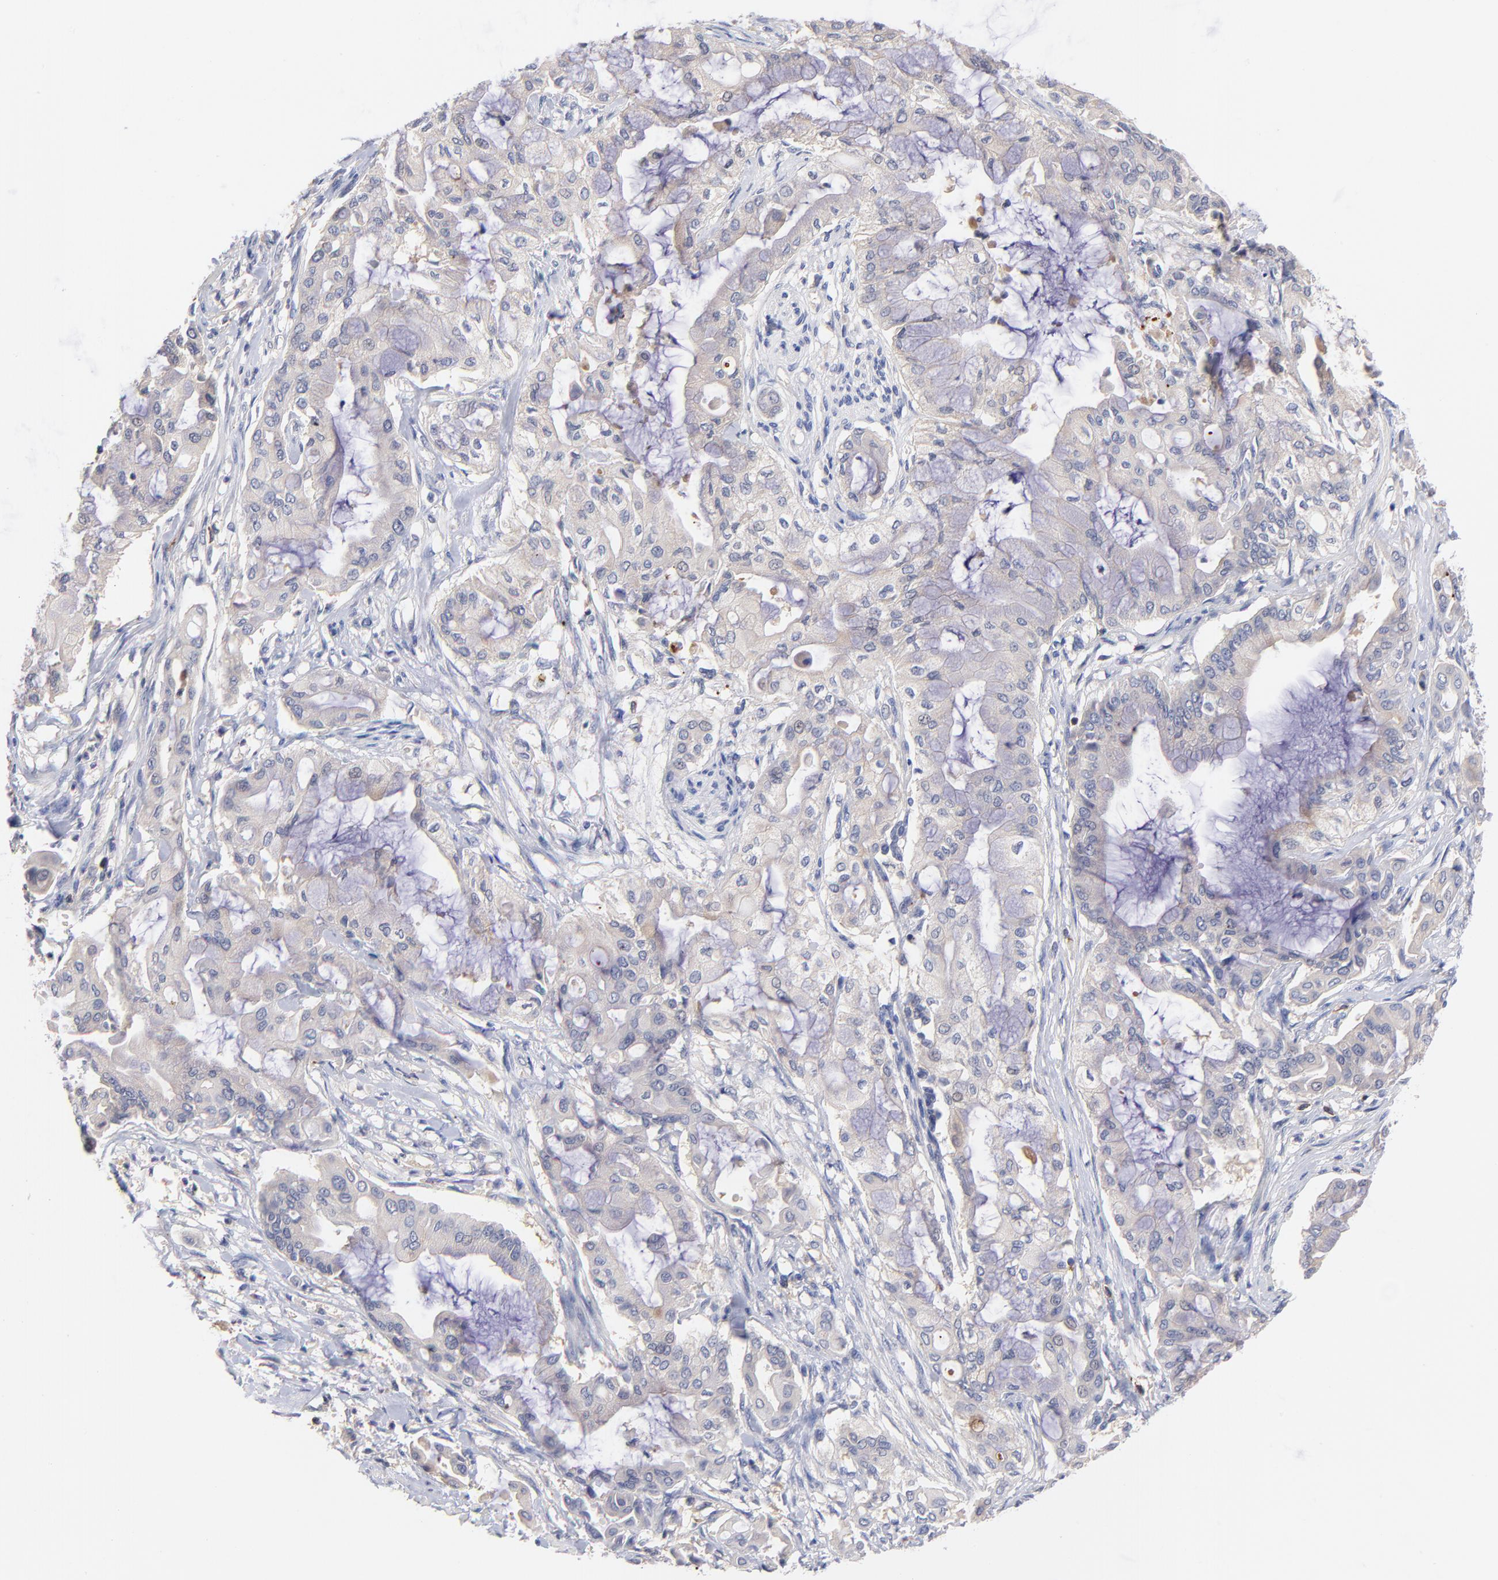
{"staining": {"intensity": "weak", "quantity": "<25%", "location": "cytoplasmic/membranous"}, "tissue": "pancreatic cancer", "cell_type": "Tumor cells", "image_type": "cancer", "snomed": [{"axis": "morphology", "description": "Adenocarcinoma, NOS"}, {"axis": "morphology", "description": "Adenocarcinoma, metastatic, NOS"}, {"axis": "topography", "description": "Lymph node"}, {"axis": "topography", "description": "Pancreas"}, {"axis": "topography", "description": "Duodenum"}], "caption": "A micrograph of human pancreatic cancer (metastatic adenocarcinoma) is negative for staining in tumor cells.", "gene": "KREMEN2", "patient": {"sex": "female", "age": 64}}